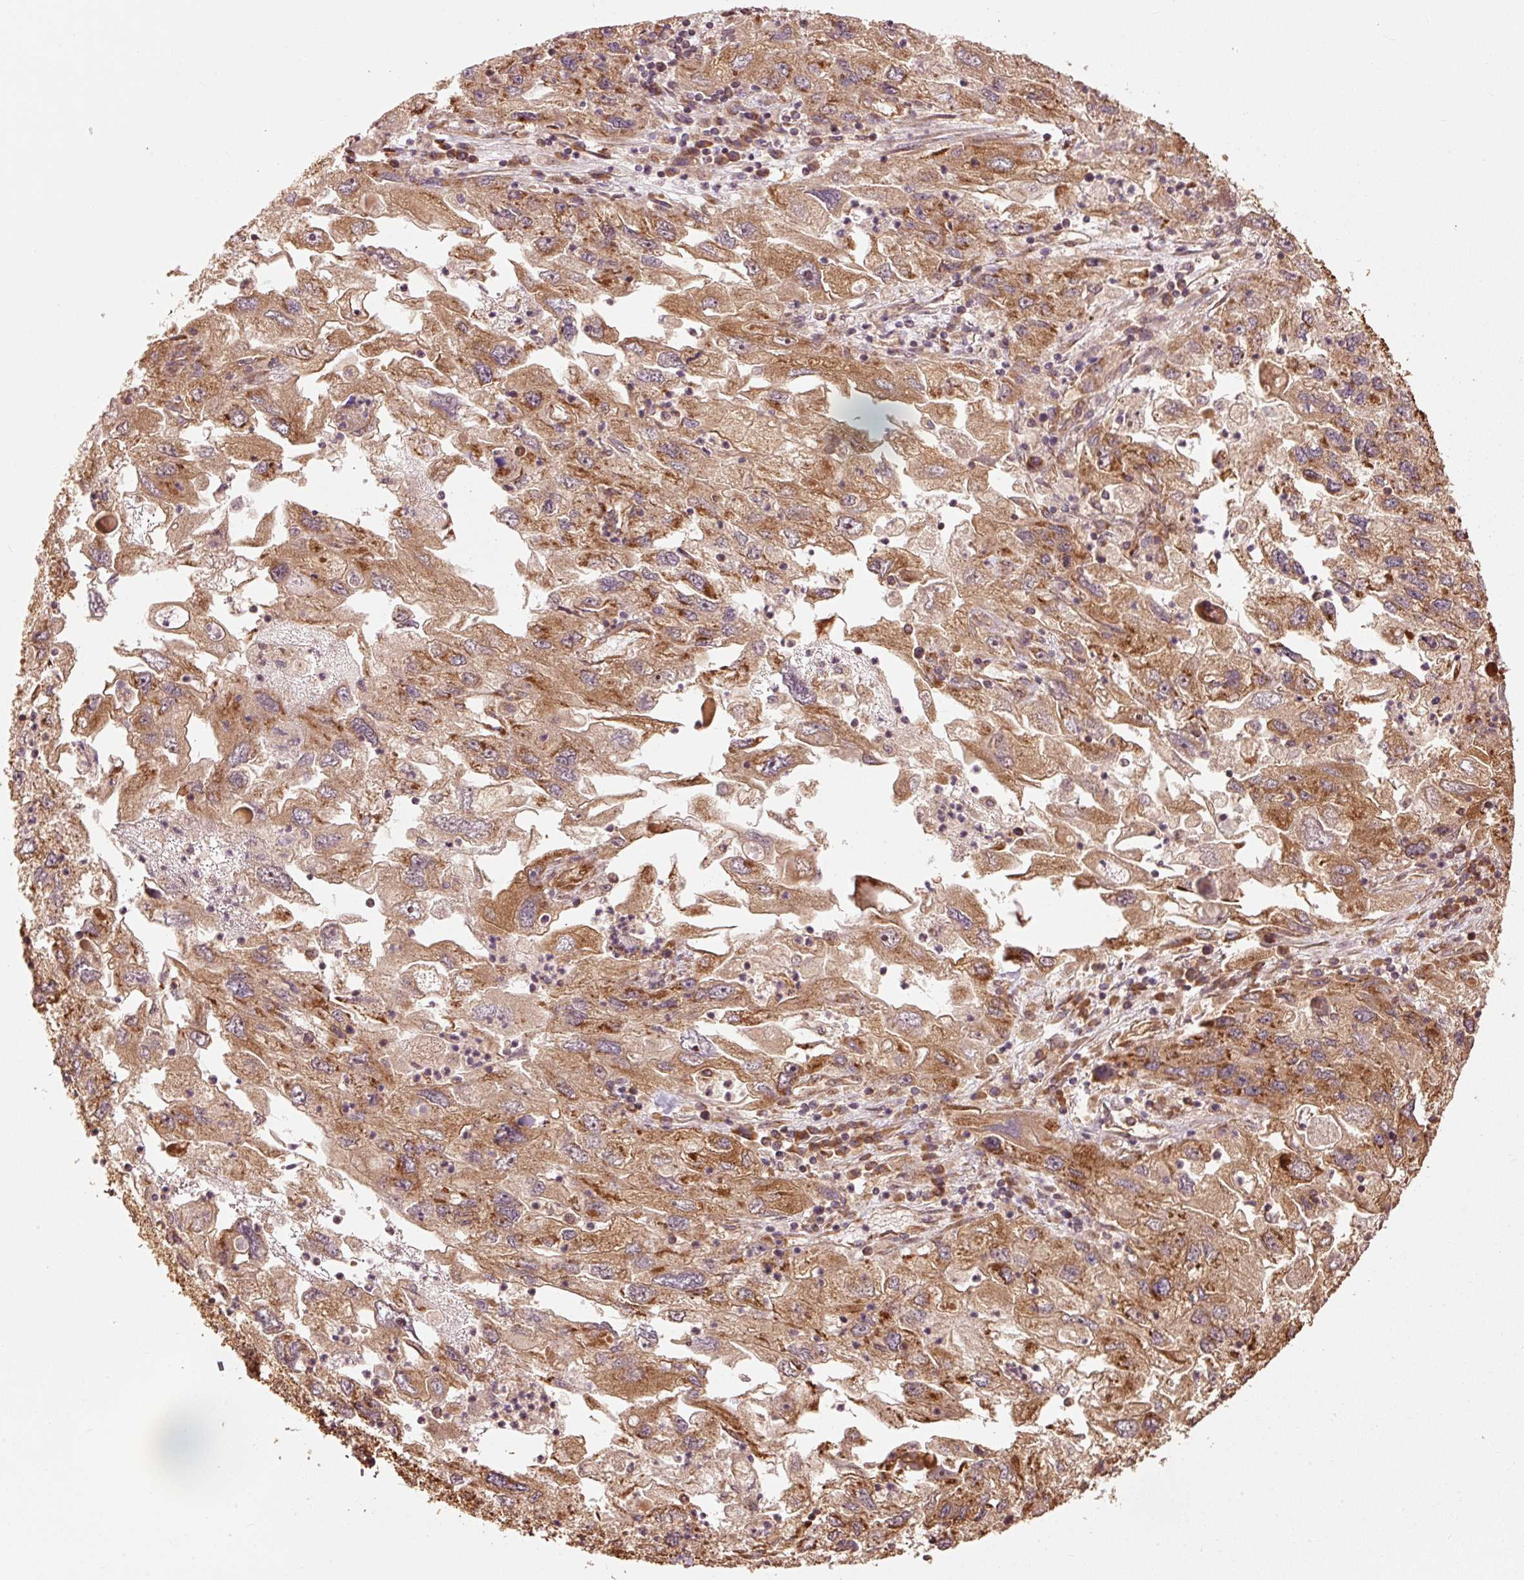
{"staining": {"intensity": "moderate", "quantity": ">75%", "location": "cytoplasmic/membranous"}, "tissue": "endometrial cancer", "cell_type": "Tumor cells", "image_type": "cancer", "snomed": [{"axis": "morphology", "description": "Adenocarcinoma, NOS"}, {"axis": "topography", "description": "Endometrium"}], "caption": "Tumor cells show moderate cytoplasmic/membranous positivity in approximately >75% of cells in endometrial cancer (adenocarcinoma).", "gene": "MRPL16", "patient": {"sex": "female", "age": 49}}